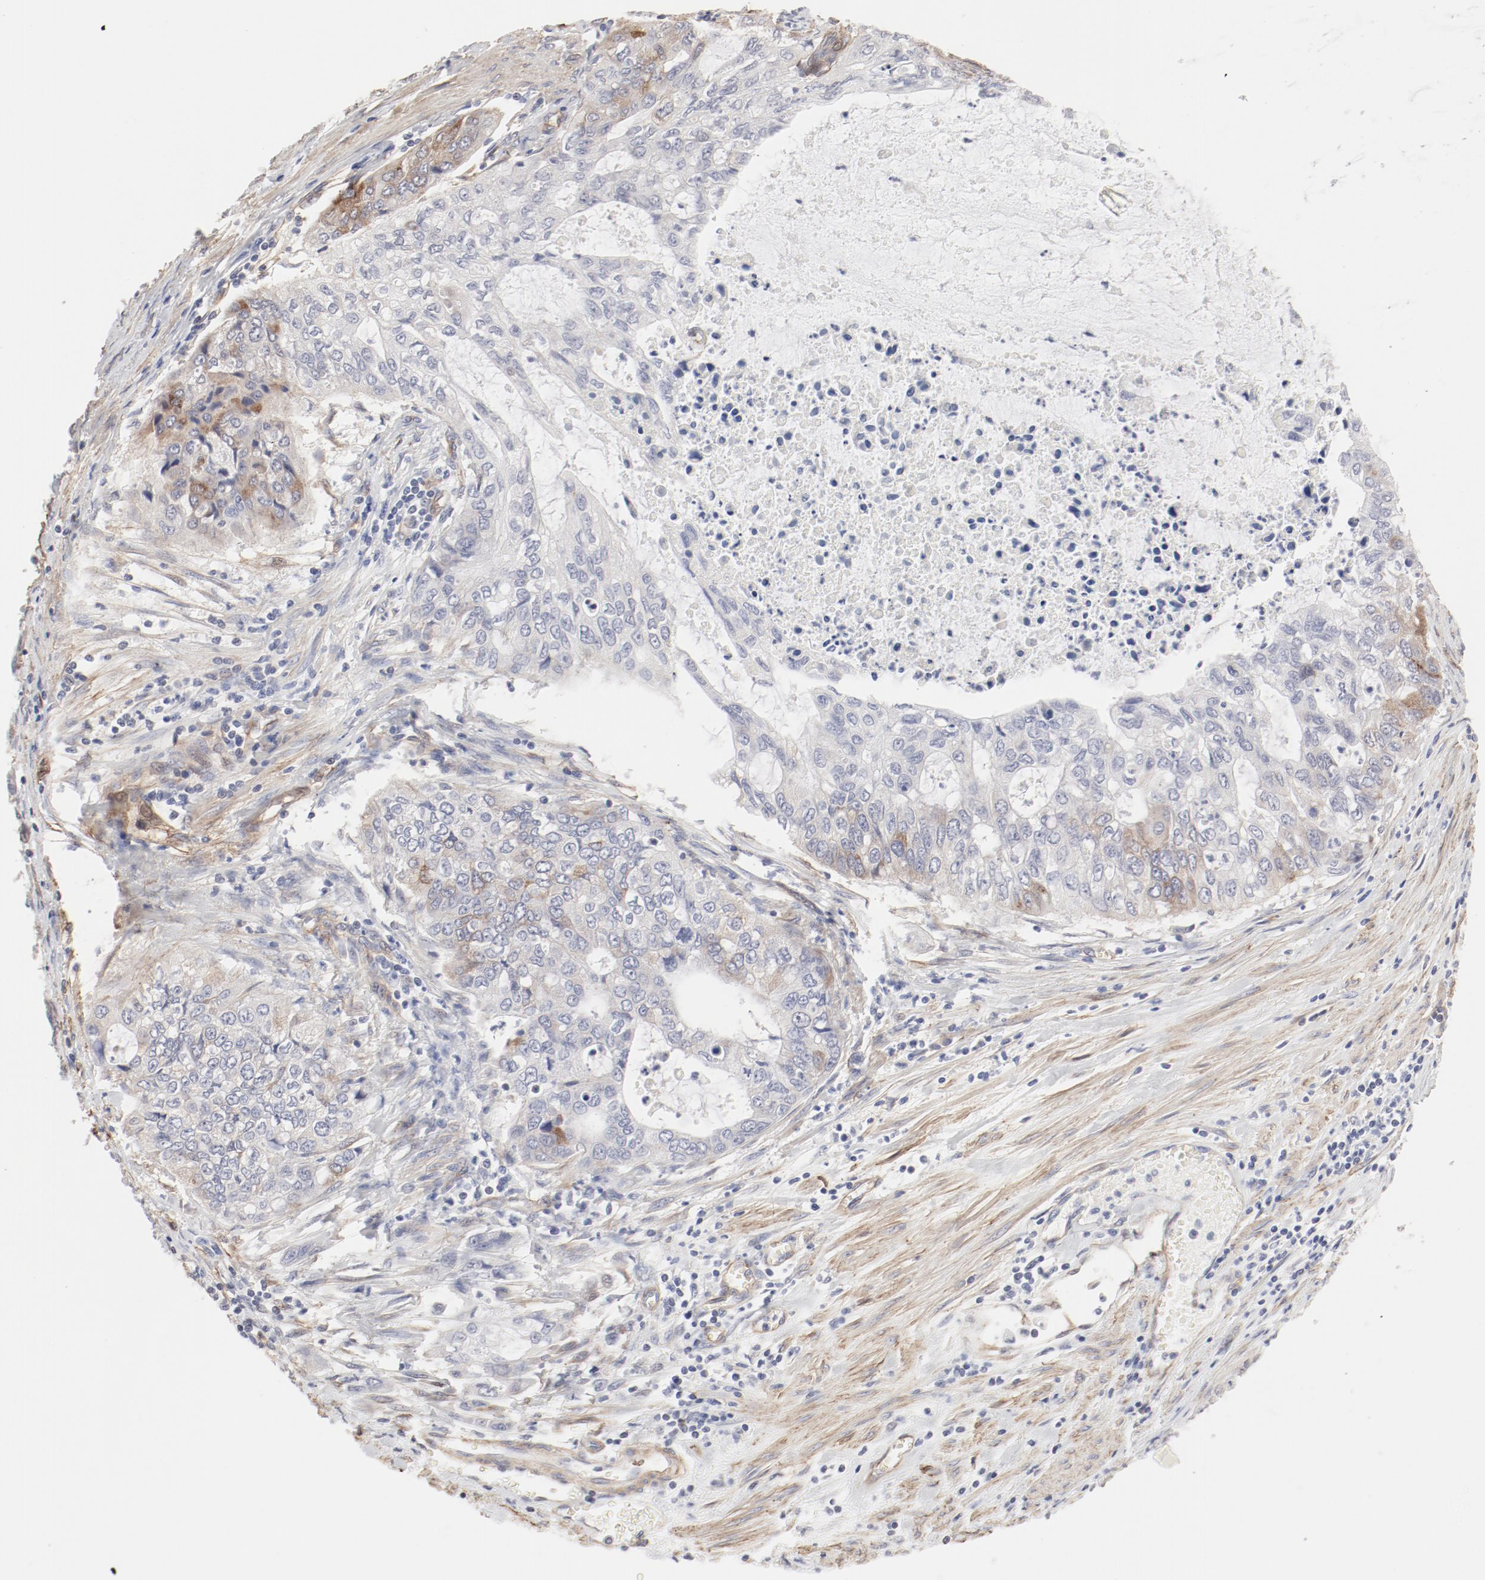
{"staining": {"intensity": "moderate", "quantity": "<25%", "location": "cytoplasmic/membranous"}, "tissue": "stomach cancer", "cell_type": "Tumor cells", "image_type": "cancer", "snomed": [{"axis": "morphology", "description": "Adenocarcinoma, NOS"}, {"axis": "topography", "description": "Stomach, upper"}], "caption": "Human stomach cancer (adenocarcinoma) stained with a brown dye displays moderate cytoplasmic/membranous positive staining in about <25% of tumor cells.", "gene": "MAGED4", "patient": {"sex": "female", "age": 52}}